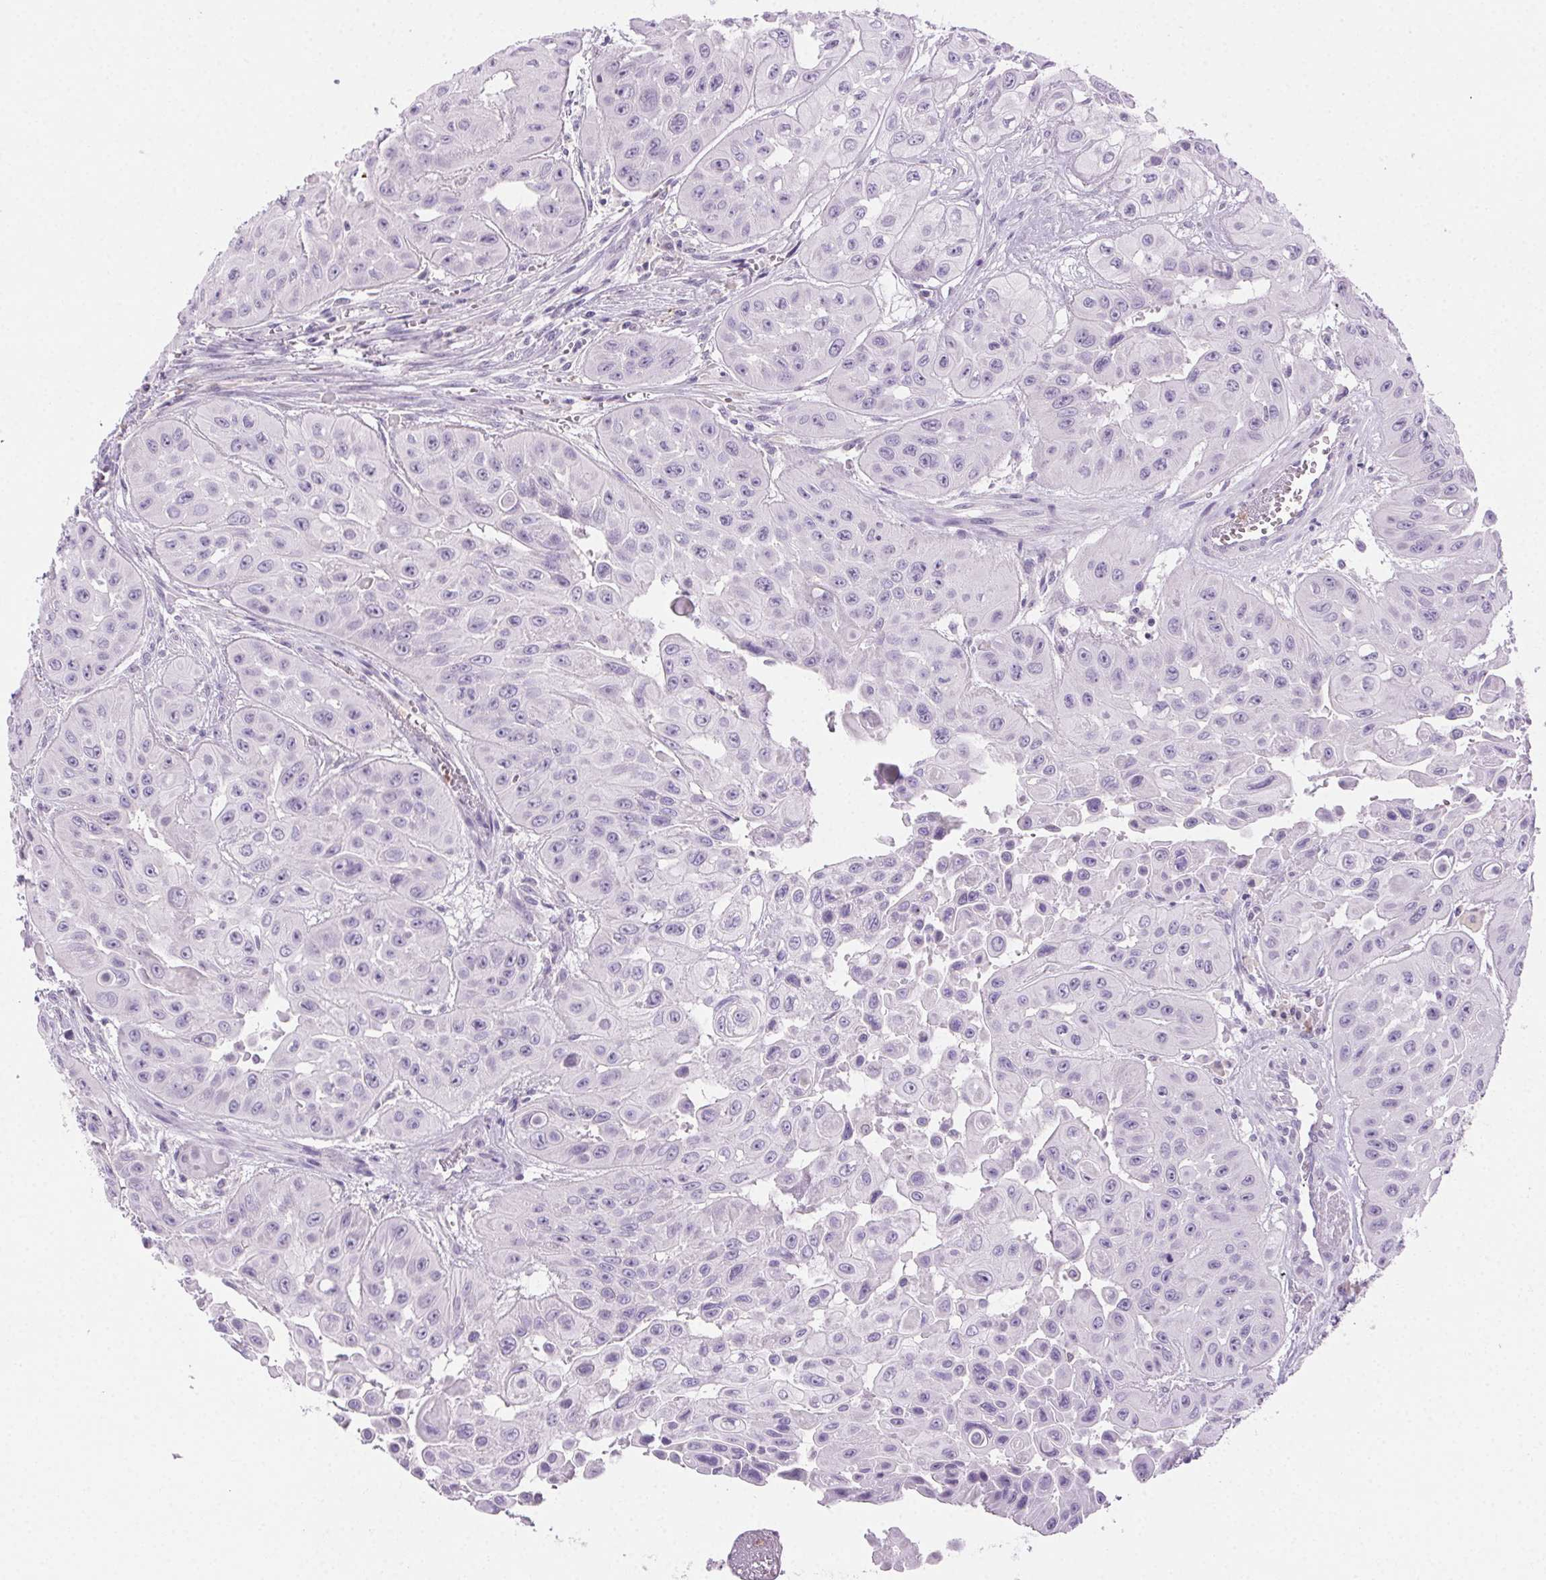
{"staining": {"intensity": "negative", "quantity": "none", "location": "none"}, "tissue": "head and neck cancer", "cell_type": "Tumor cells", "image_type": "cancer", "snomed": [{"axis": "morphology", "description": "Adenocarcinoma, NOS"}, {"axis": "topography", "description": "Head-Neck"}], "caption": "Human head and neck cancer stained for a protein using immunohistochemistry (IHC) displays no staining in tumor cells.", "gene": "TMEM45A", "patient": {"sex": "male", "age": 73}}